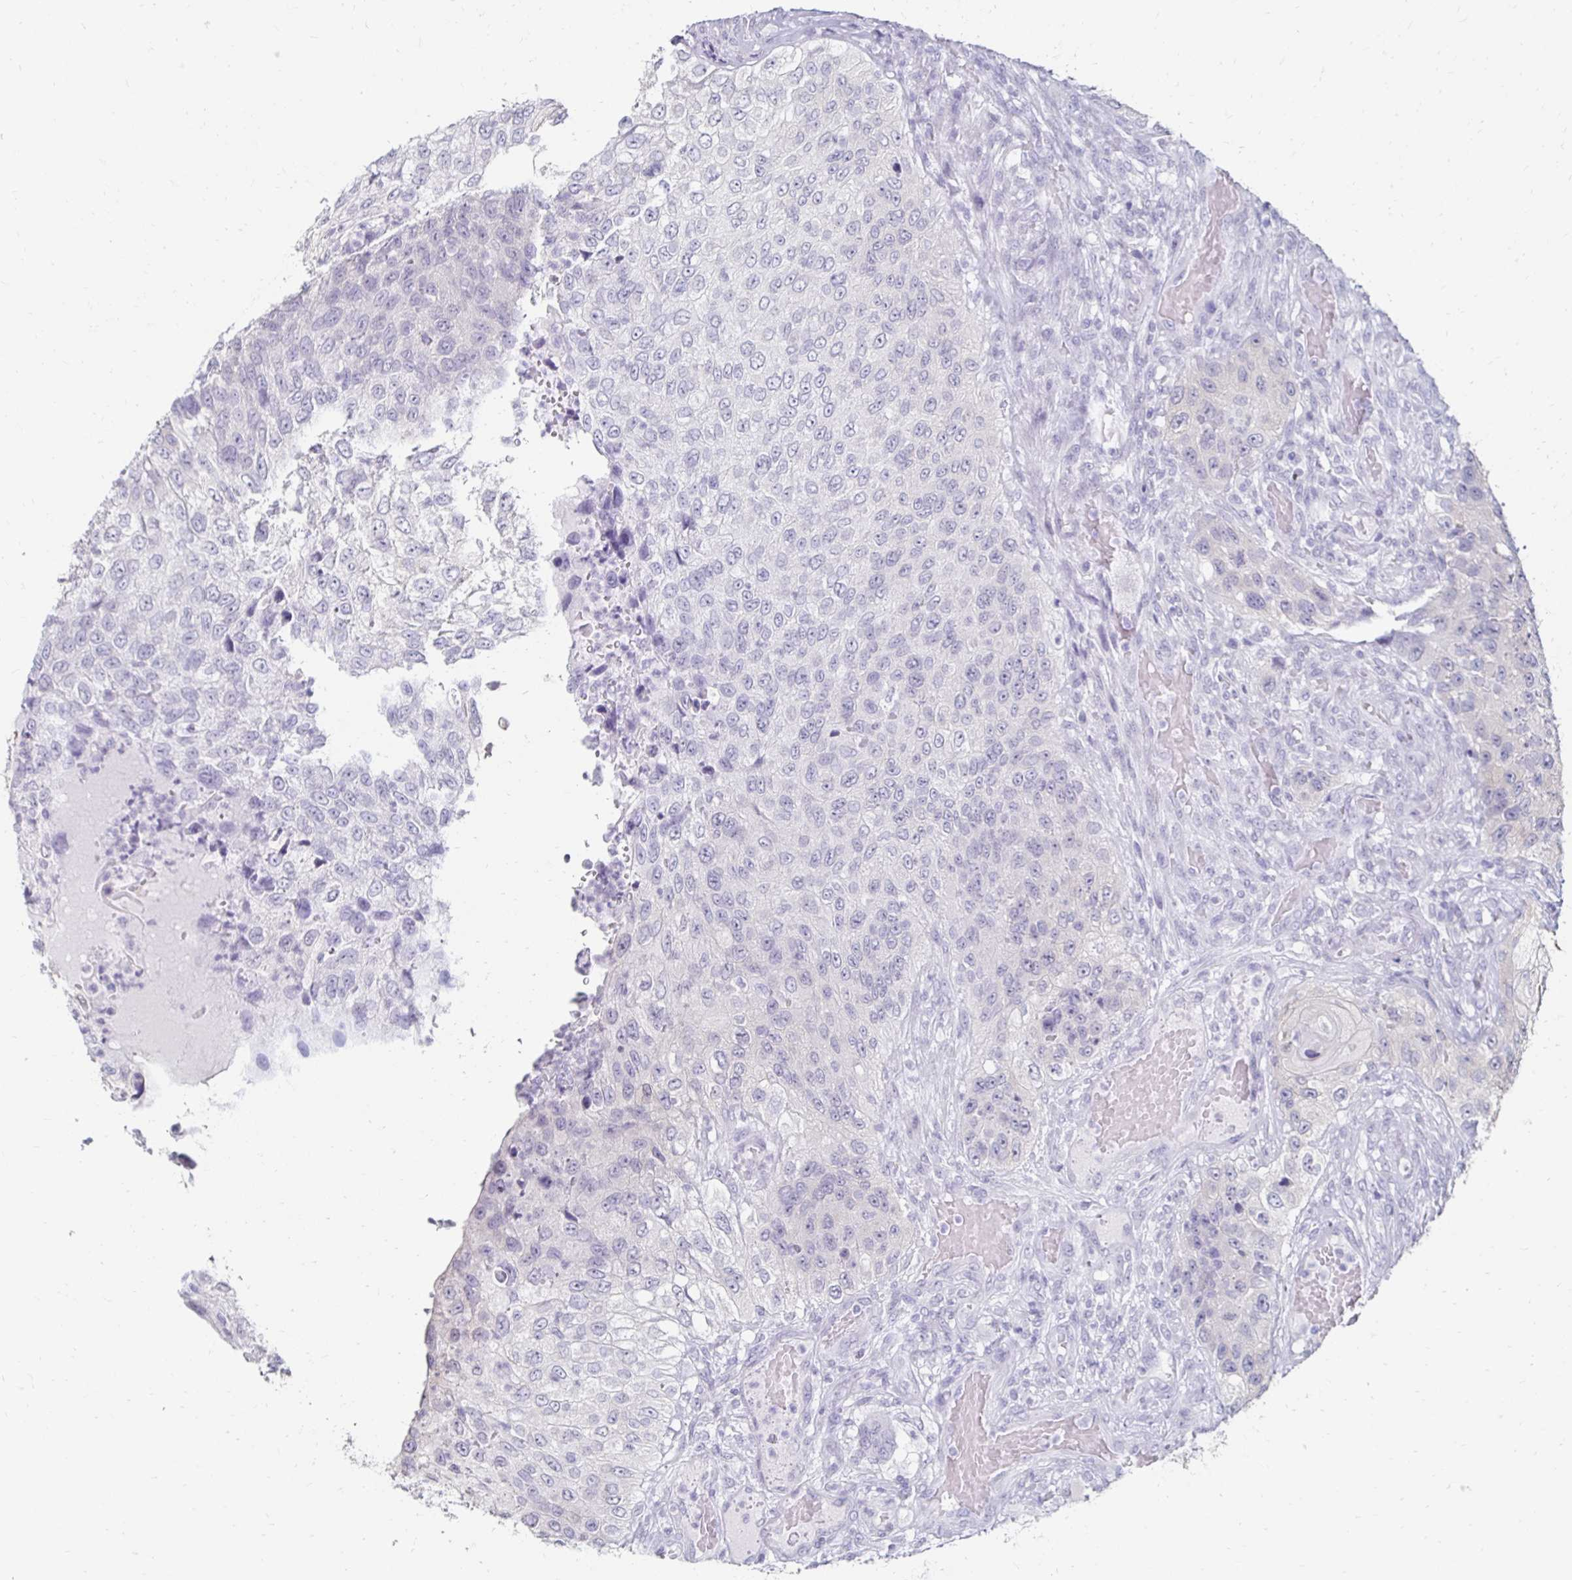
{"staining": {"intensity": "negative", "quantity": "none", "location": "none"}, "tissue": "urothelial cancer", "cell_type": "Tumor cells", "image_type": "cancer", "snomed": [{"axis": "morphology", "description": "Urothelial carcinoma, High grade"}, {"axis": "topography", "description": "Urinary bladder"}], "caption": "An image of human urothelial cancer is negative for staining in tumor cells.", "gene": "TOMM34", "patient": {"sex": "female", "age": 60}}